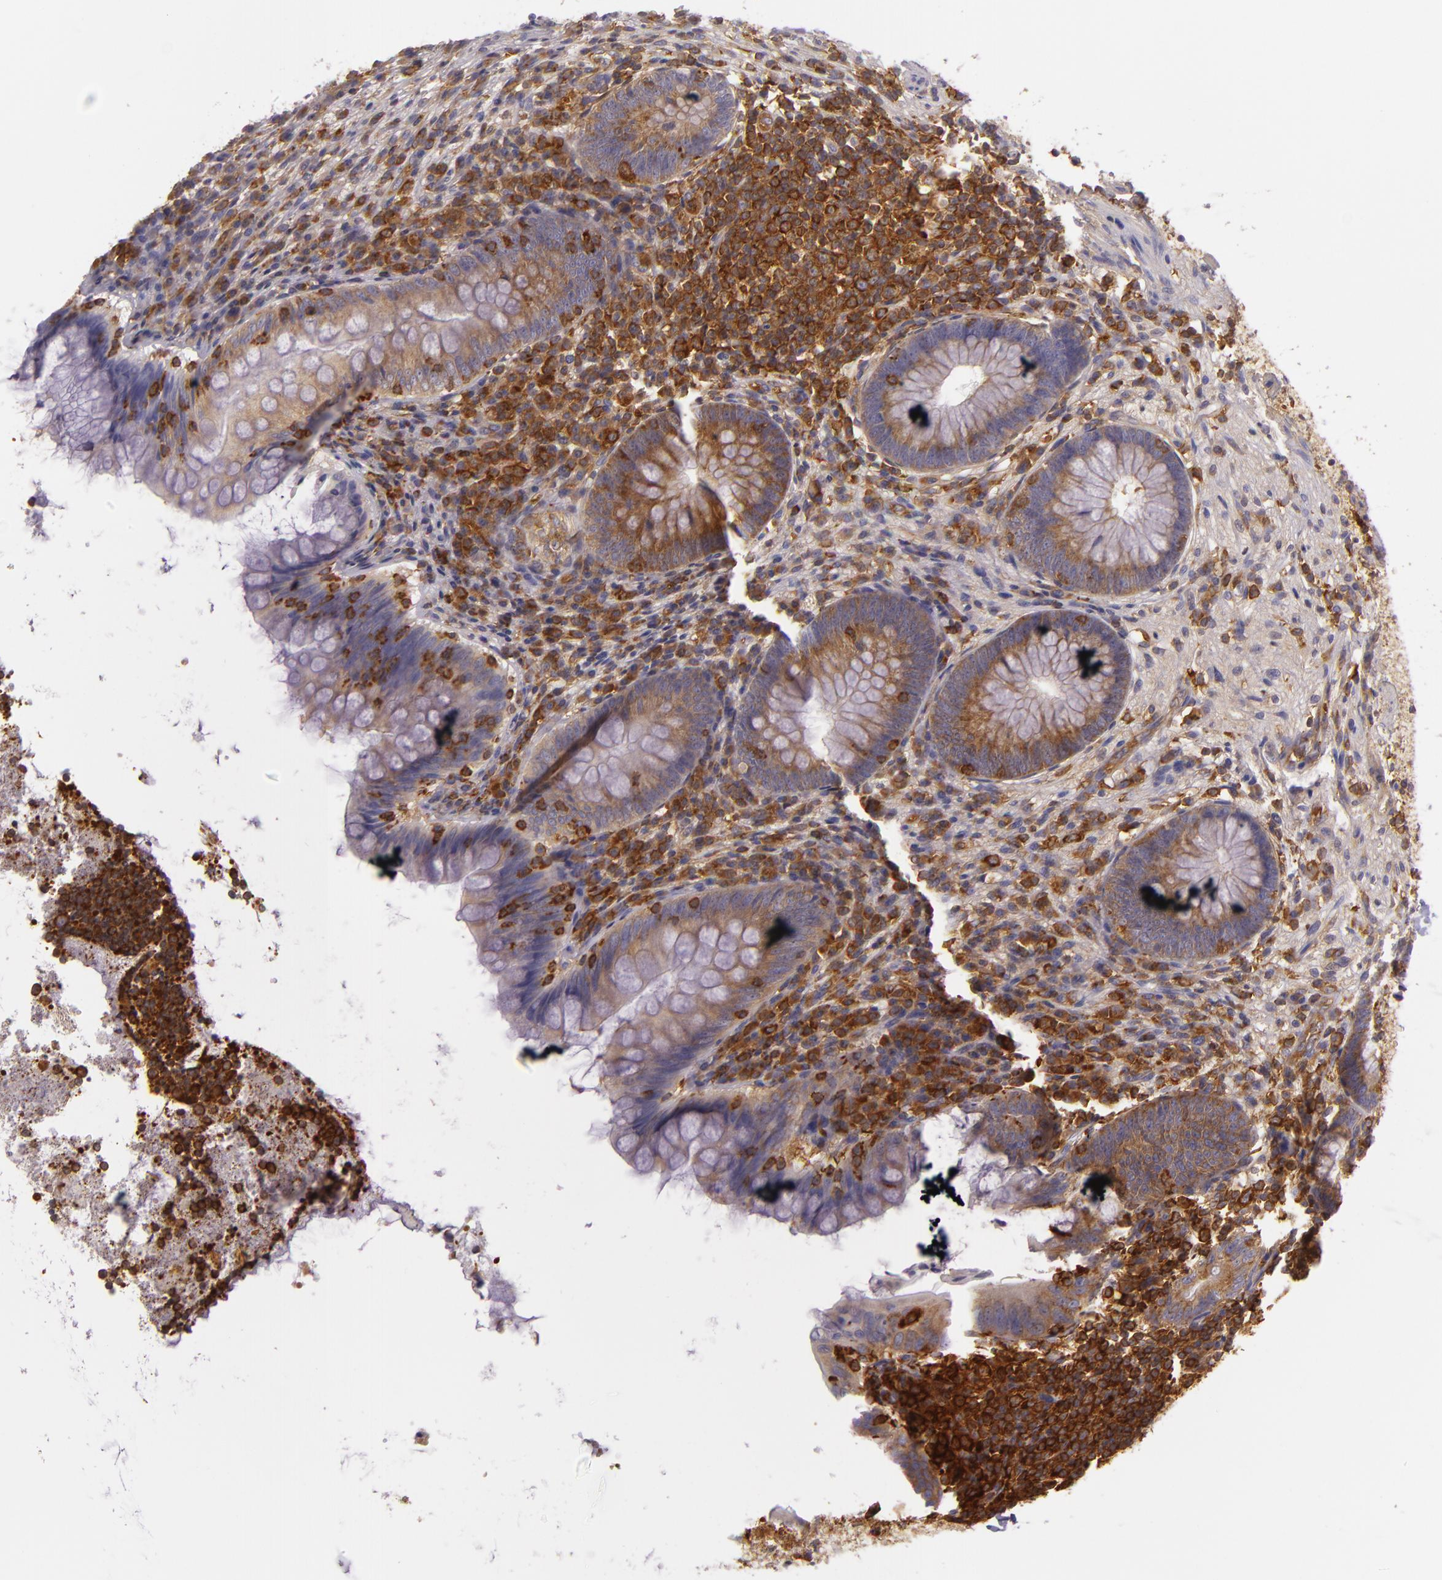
{"staining": {"intensity": "moderate", "quantity": ">75%", "location": "cytoplasmic/membranous"}, "tissue": "appendix", "cell_type": "Glandular cells", "image_type": "normal", "snomed": [{"axis": "morphology", "description": "Normal tissue, NOS"}, {"axis": "topography", "description": "Appendix"}], "caption": "Brown immunohistochemical staining in normal appendix shows moderate cytoplasmic/membranous positivity in approximately >75% of glandular cells.", "gene": "TLN1", "patient": {"sex": "female", "age": 66}}